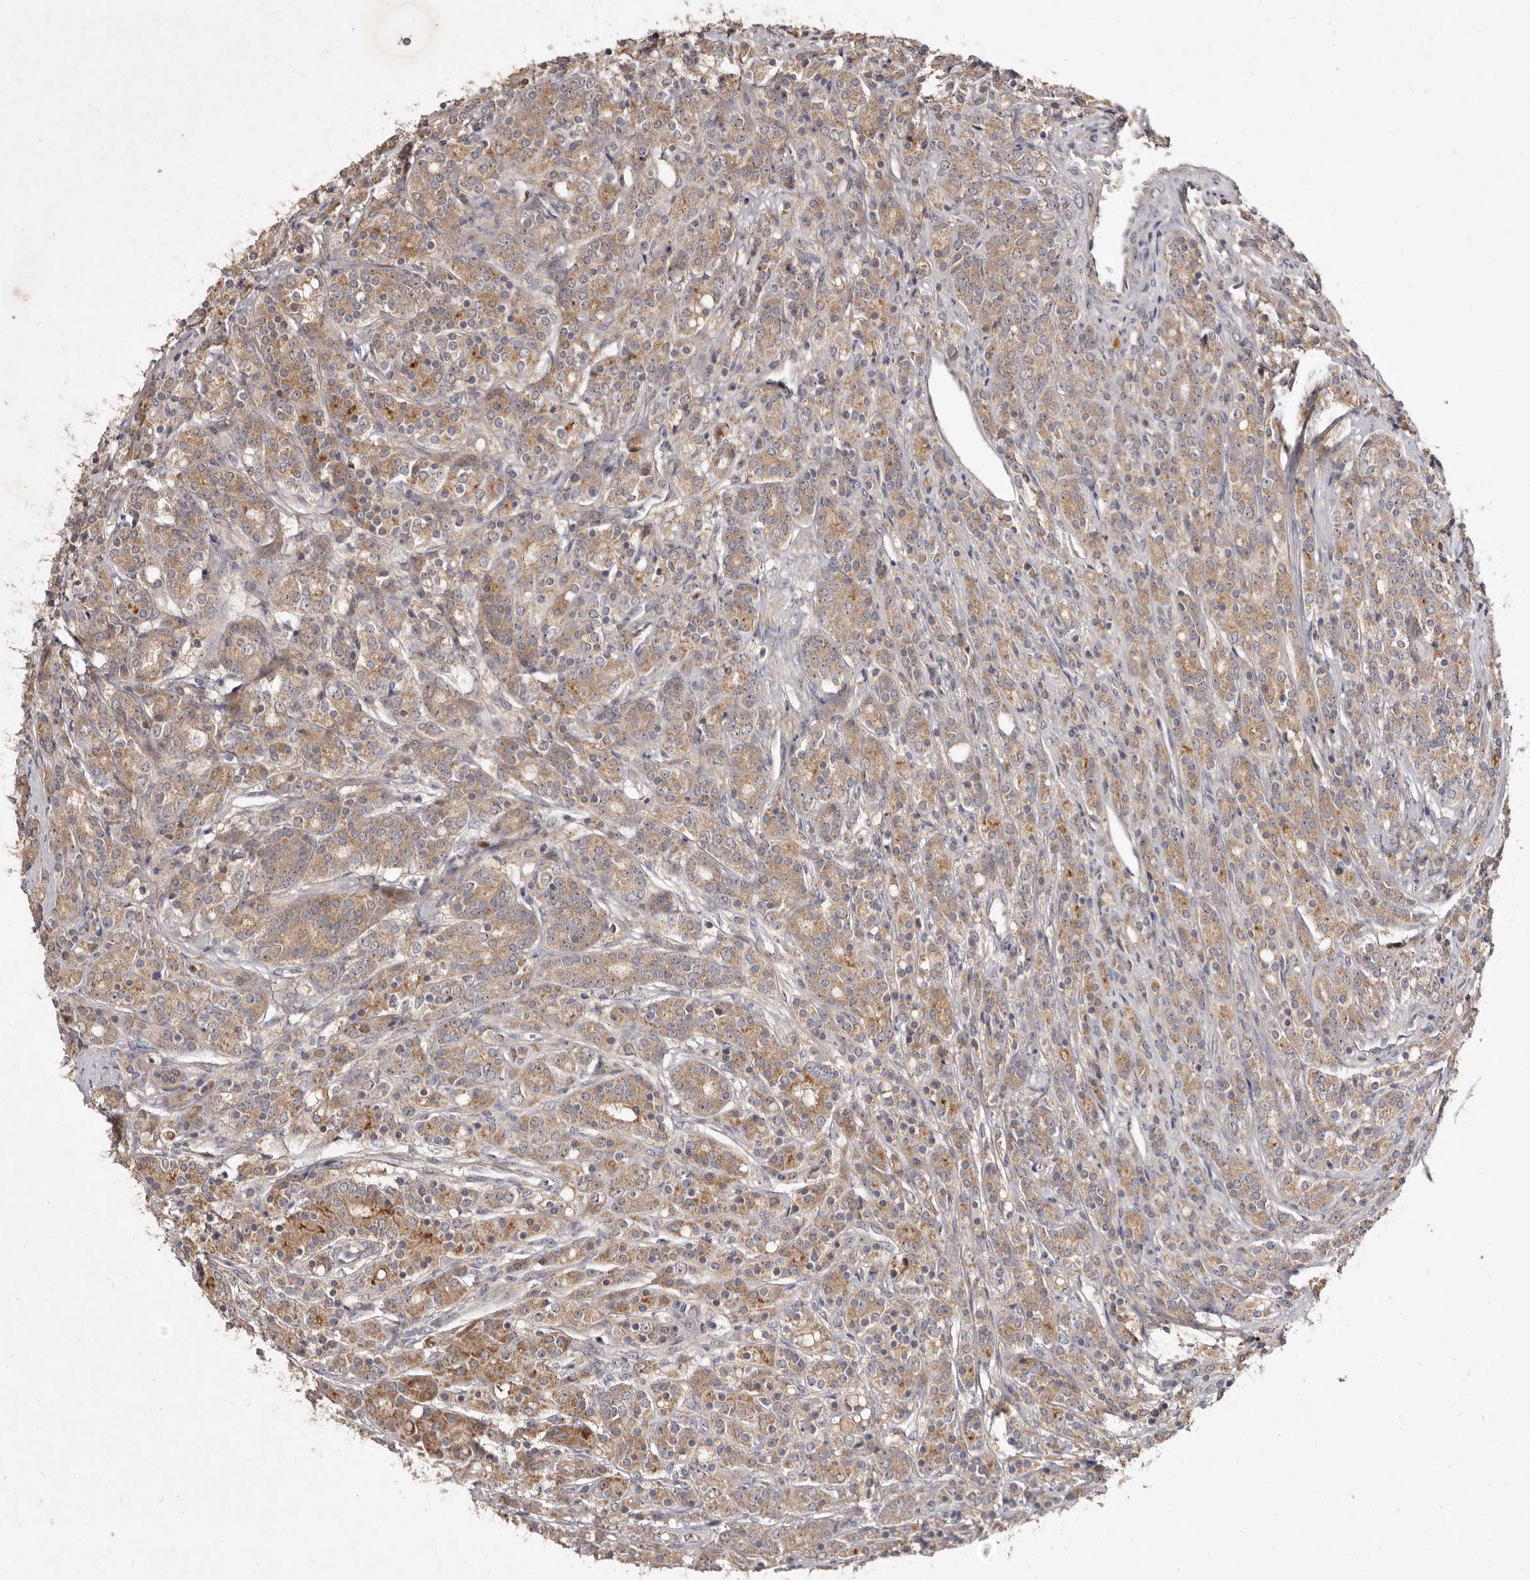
{"staining": {"intensity": "moderate", "quantity": ">75%", "location": "cytoplasmic/membranous"}, "tissue": "prostate cancer", "cell_type": "Tumor cells", "image_type": "cancer", "snomed": [{"axis": "morphology", "description": "Adenocarcinoma, High grade"}, {"axis": "topography", "description": "Prostate"}], "caption": "Brown immunohistochemical staining in human prostate cancer (high-grade adenocarcinoma) displays moderate cytoplasmic/membranous staining in about >75% of tumor cells.", "gene": "FLAD1", "patient": {"sex": "male", "age": 62}}